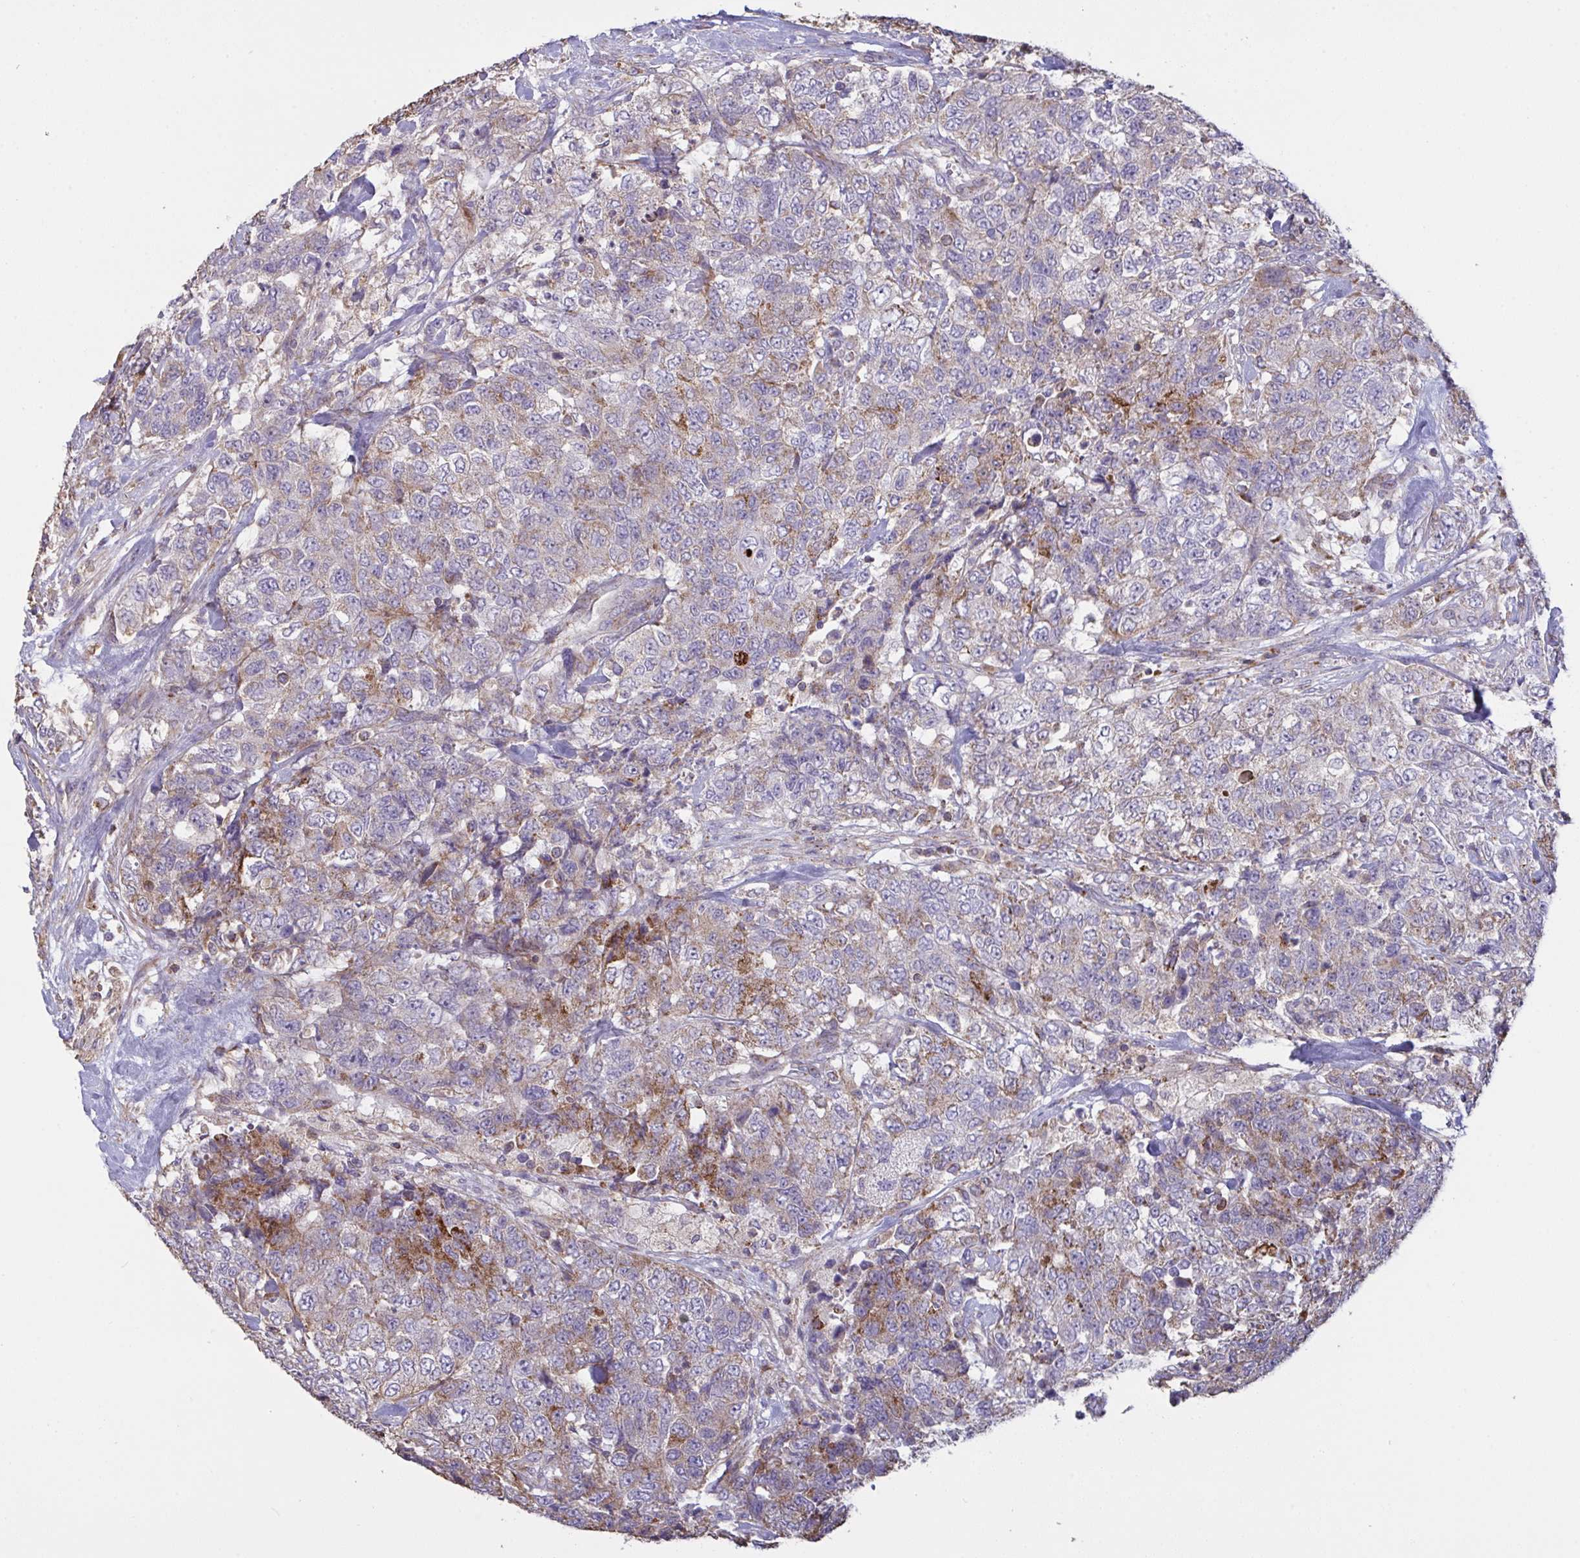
{"staining": {"intensity": "moderate", "quantity": "25%-75%", "location": "cytoplasmic/membranous"}, "tissue": "urothelial cancer", "cell_type": "Tumor cells", "image_type": "cancer", "snomed": [{"axis": "morphology", "description": "Urothelial carcinoma, High grade"}, {"axis": "topography", "description": "Urinary bladder"}], "caption": "Moderate cytoplasmic/membranous protein staining is identified in about 25%-75% of tumor cells in urothelial cancer. The staining was performed using DAB (3,3'-diaminobenzidine) to visualize the protein expression in brown, while the nuclei were stained in blue with hematoxylin (Magnification: 20x).", "gene": "MICOS10", "patient": {"sex": "female", "age": 78}}